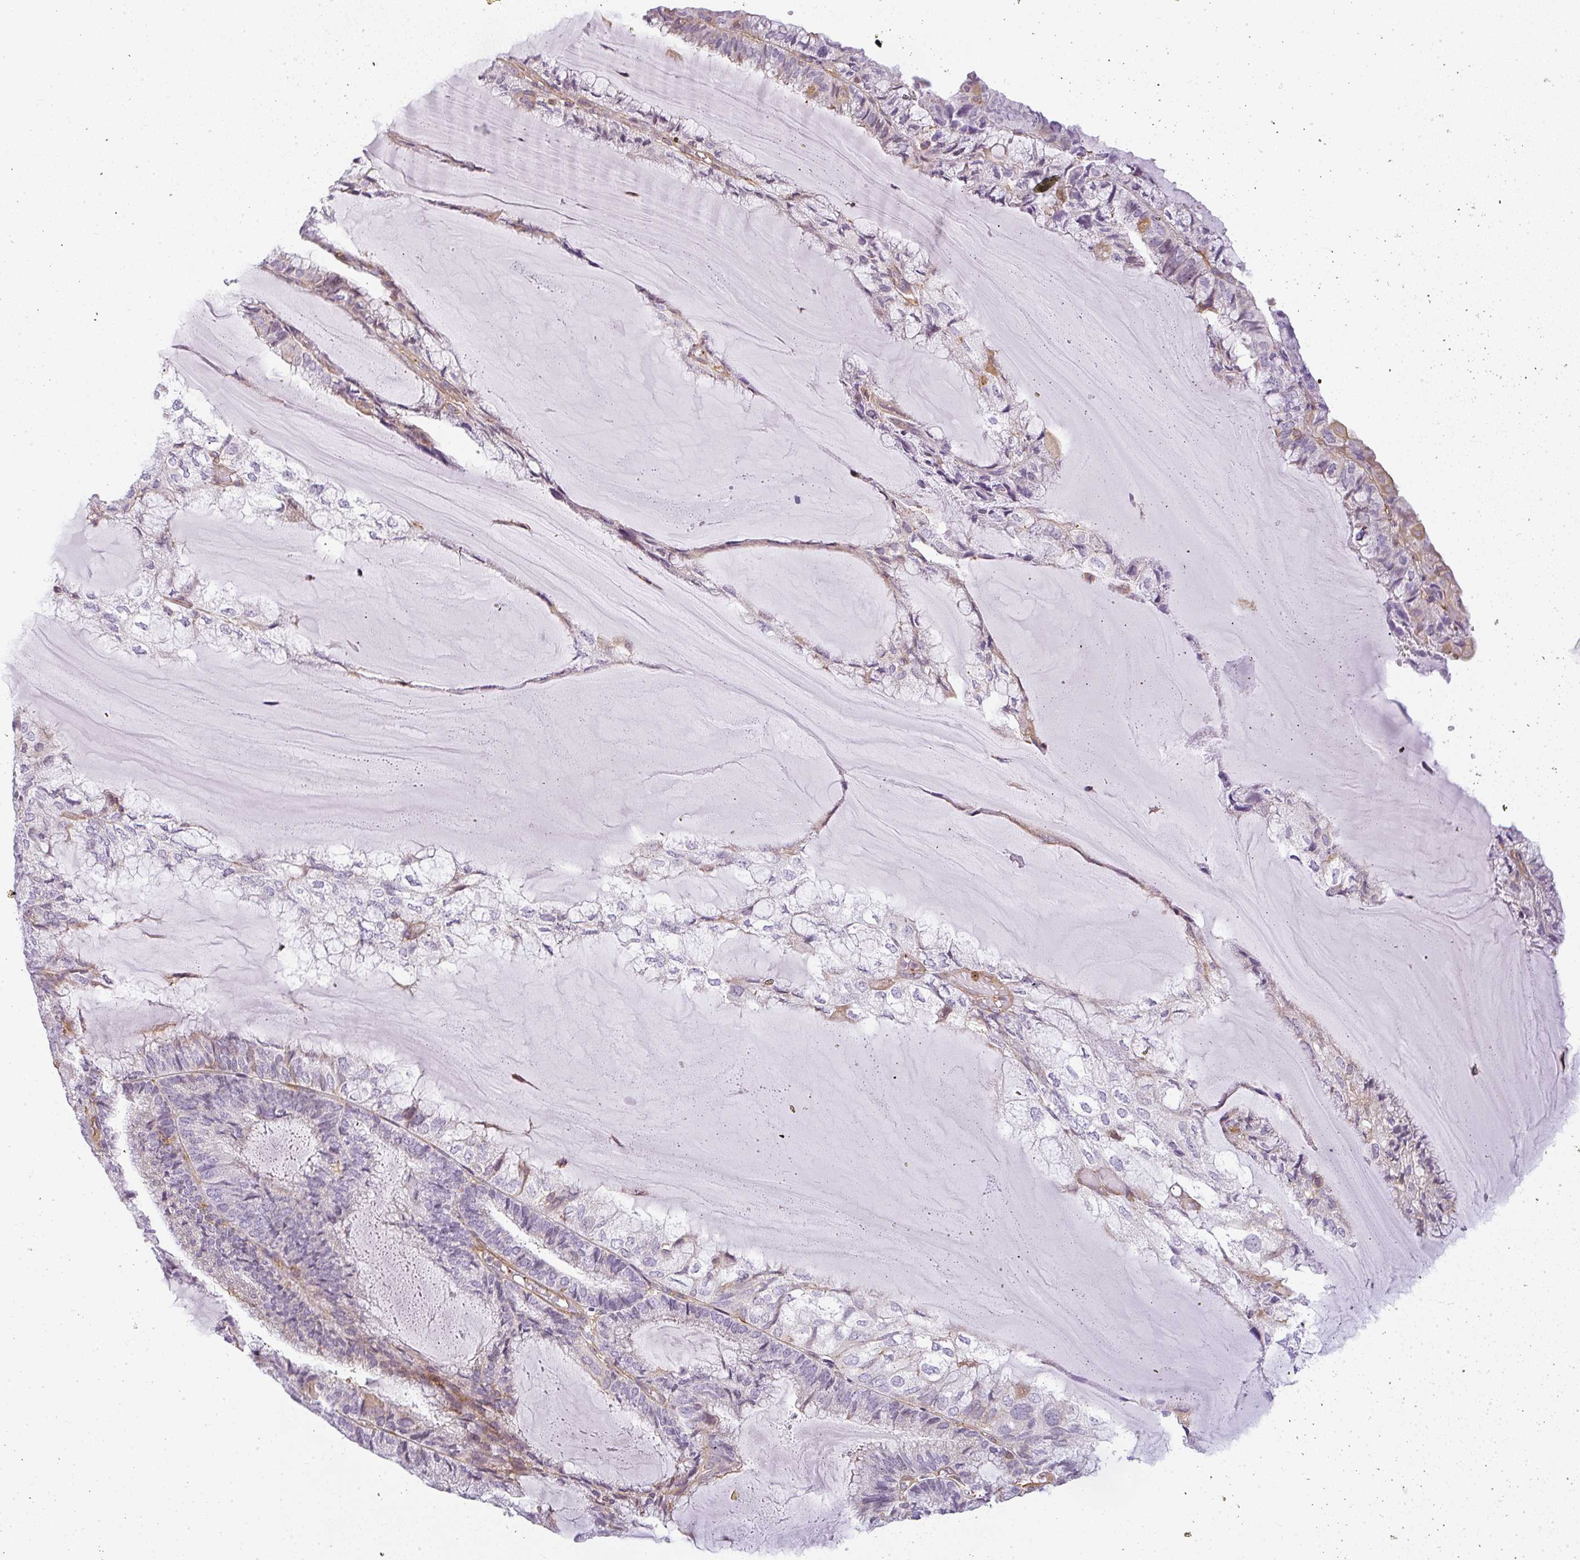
{"staining": {"intensity": "weak", "quantity": "<25%", "location": "cytoplasmic/membranous"}, "tissue": "endometrial cancer", "cell_type": "Tumor cells", "image_type": "cancer", "snomed": [{"axis": "morphology", "description": "Adenocarcinoma, NOS"}, {"axis": "topography", "description": "Endometrium"}], "caption": "Photomicrograph shows no protein staining in tumor cells of endometrial adenocarcinoma tissue.", "gene": "SULF1", "patient": {"sex": "female", "age": 81}}